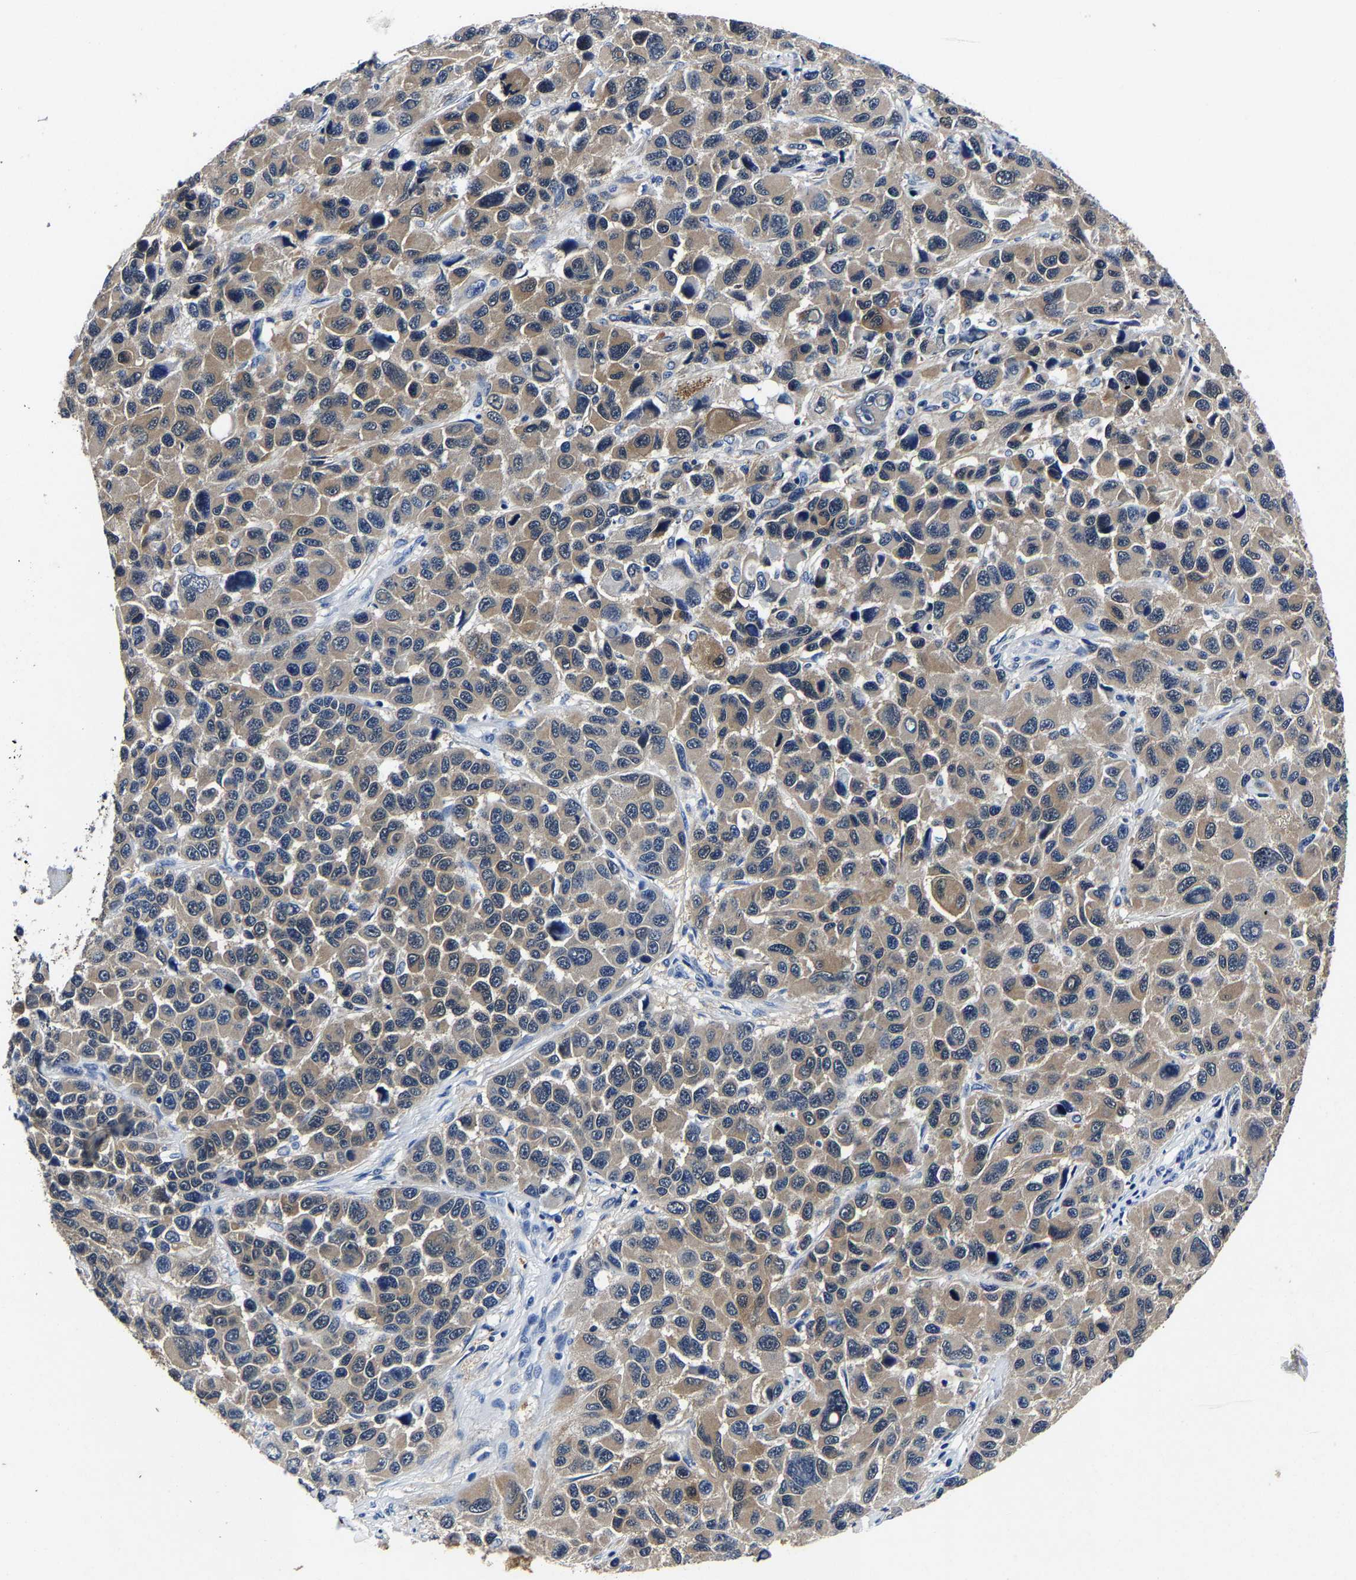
{"staining": {"intensity": "weak", "quantity": ">75%", "location": "cytoplasmic/membranous"}, "tissue": "melanoma", "cell_type": "Tumor cells", "image_type": "cancer", "snomed": [{"axis": "morphology", "description": "Malignant melanoma, NOS"}, {"axis": "topography", "description": "Skin"}], "caption": "A low amount of weak cytoplasmic/membranous positivity is present in about >75% of tumor cells in malignant melanoma tissue.", "gene": "PSPH", "patient": {"sex": "male", "age": 53}}